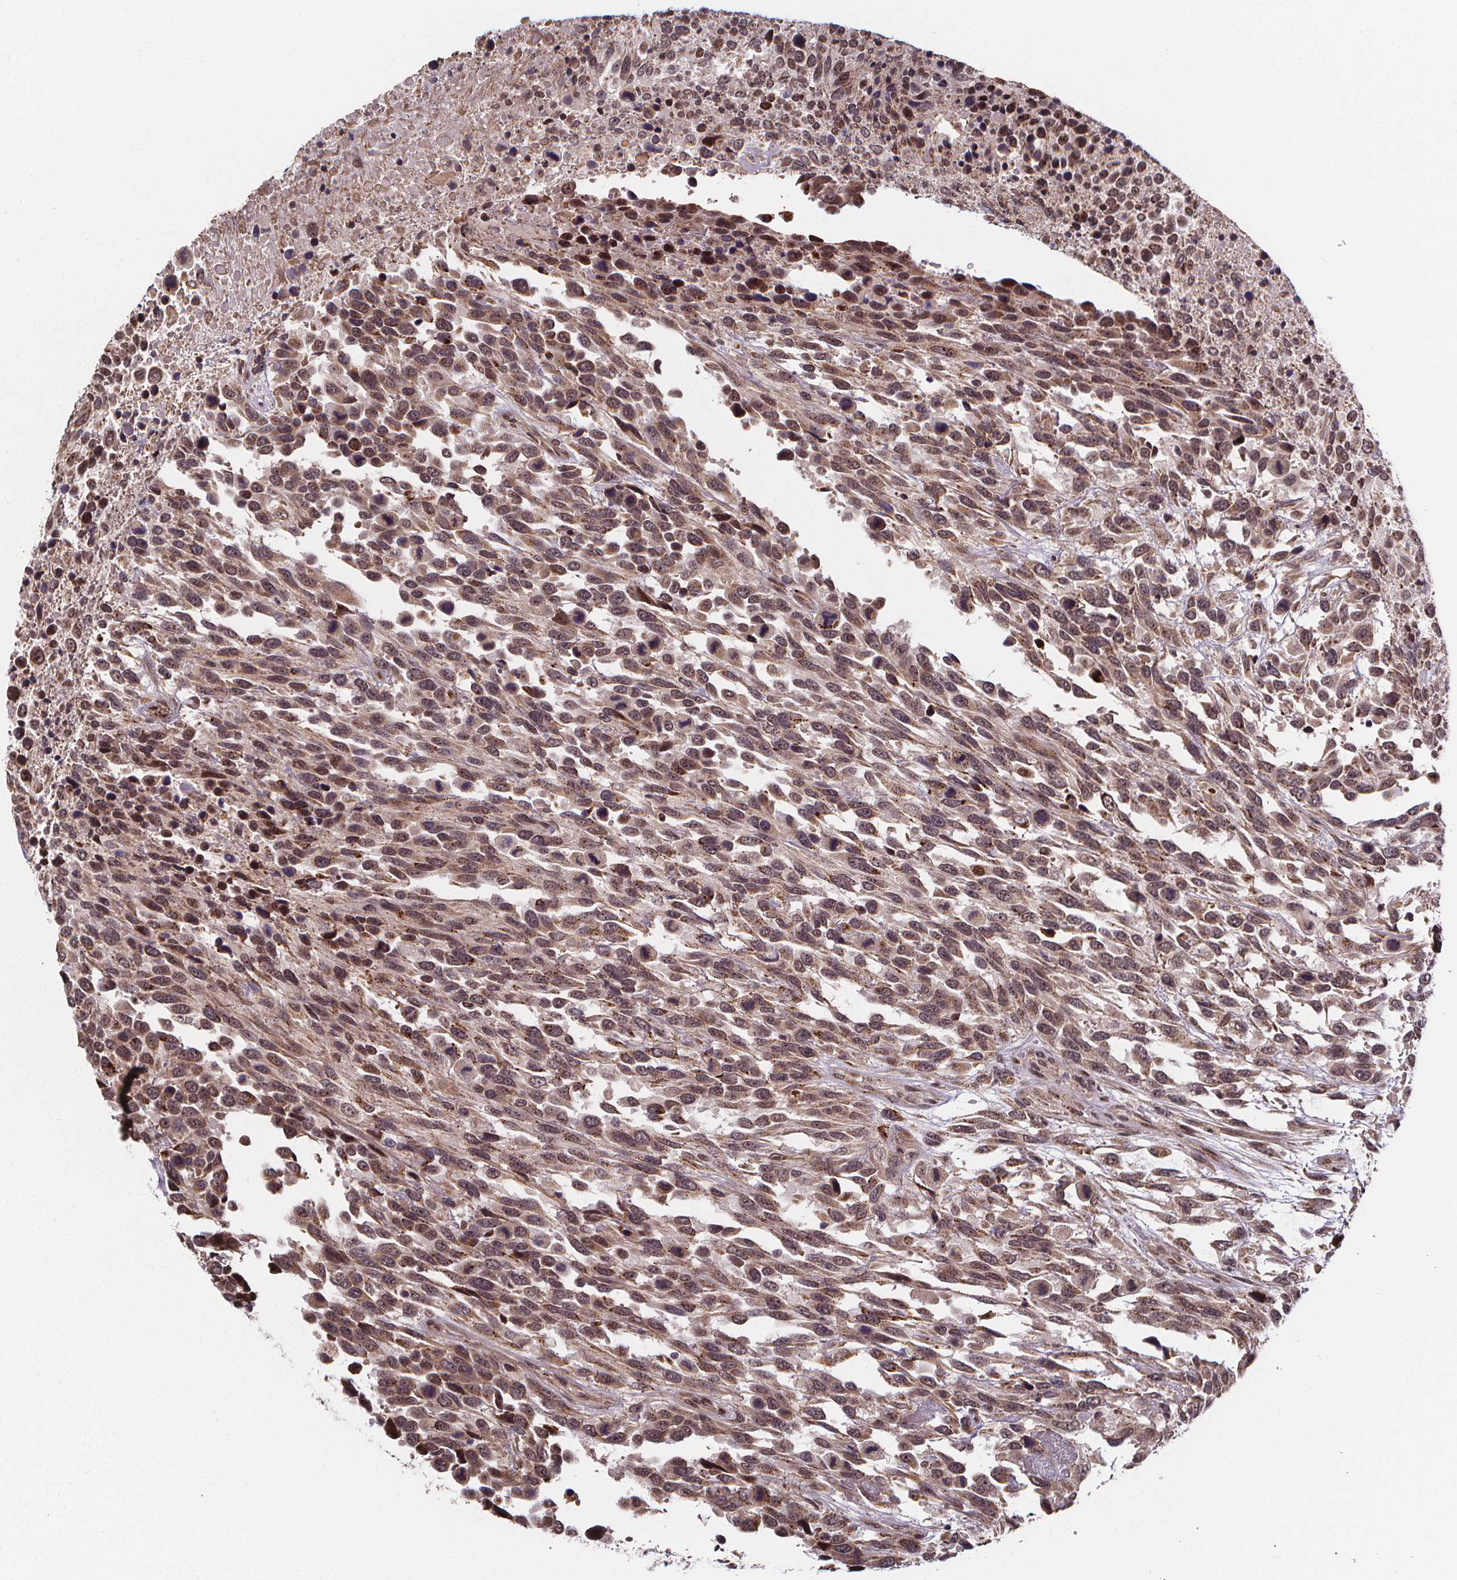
{"staining": {"intensity": "weak", "quantity": ">75%", "location": "cytoplasmic/membranous,nuclear"}, "tissue": "urothelial cancer", "cell_type": "Tumor cells", "image_type": "cancer", "snomed": [{"axis": "morphology", "description": "Urothelial carcinoma, High grade"}, {"axis": "topography", "description": "Urinary bladder"}], "caption": "IHC (DAB) staining of high-grade urothelial carcinoma reveals weak cytoplasmic/membranous and nuclear protein staining in approximately >75% of tumor cells.", "gene": "DDIT3", "patient": {"sex": "female", "age": 70}}